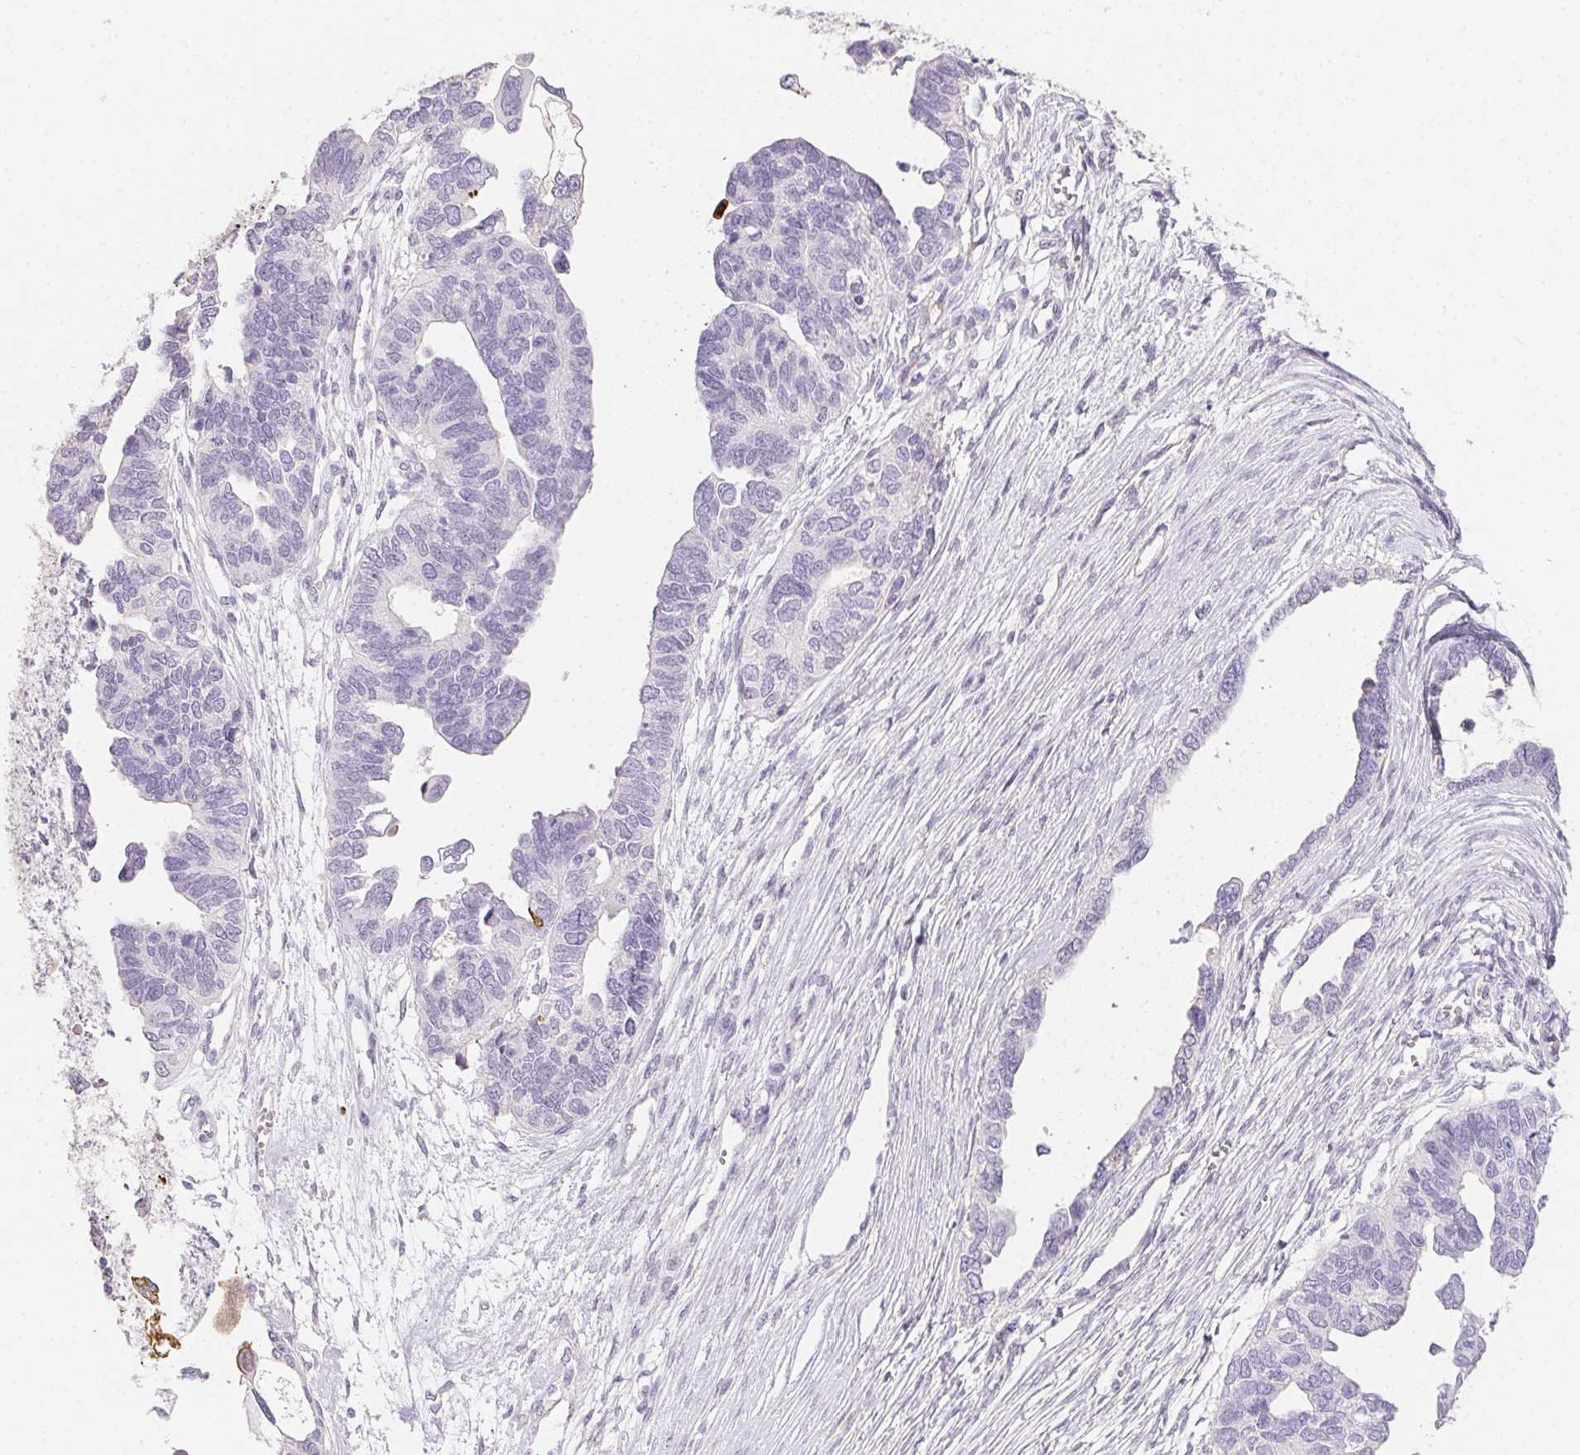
{"staining": {"intensity": "negative", "quantity": "none", "location": "none"}, "tissue": "ovarian cancer", "cell_type": "Tumor cells", "image_type": "cancer", "snomed": [{"axis": "morphology", "description": "Cystadenocarcinoma, serous, NOS"}, {"axis": "topography", "description": "Ovary"}], "caption": "Immunohistochemistry image of neoplastic tissue: ovarian cancer (serous cystadenocarcinoma) stained with DAB (3,3'-diaminobenzidine) demonstrates no significant protein positivity in tumor cells.", "gene": "MYL4", "patient": {"sex": "female", "age": 51}}